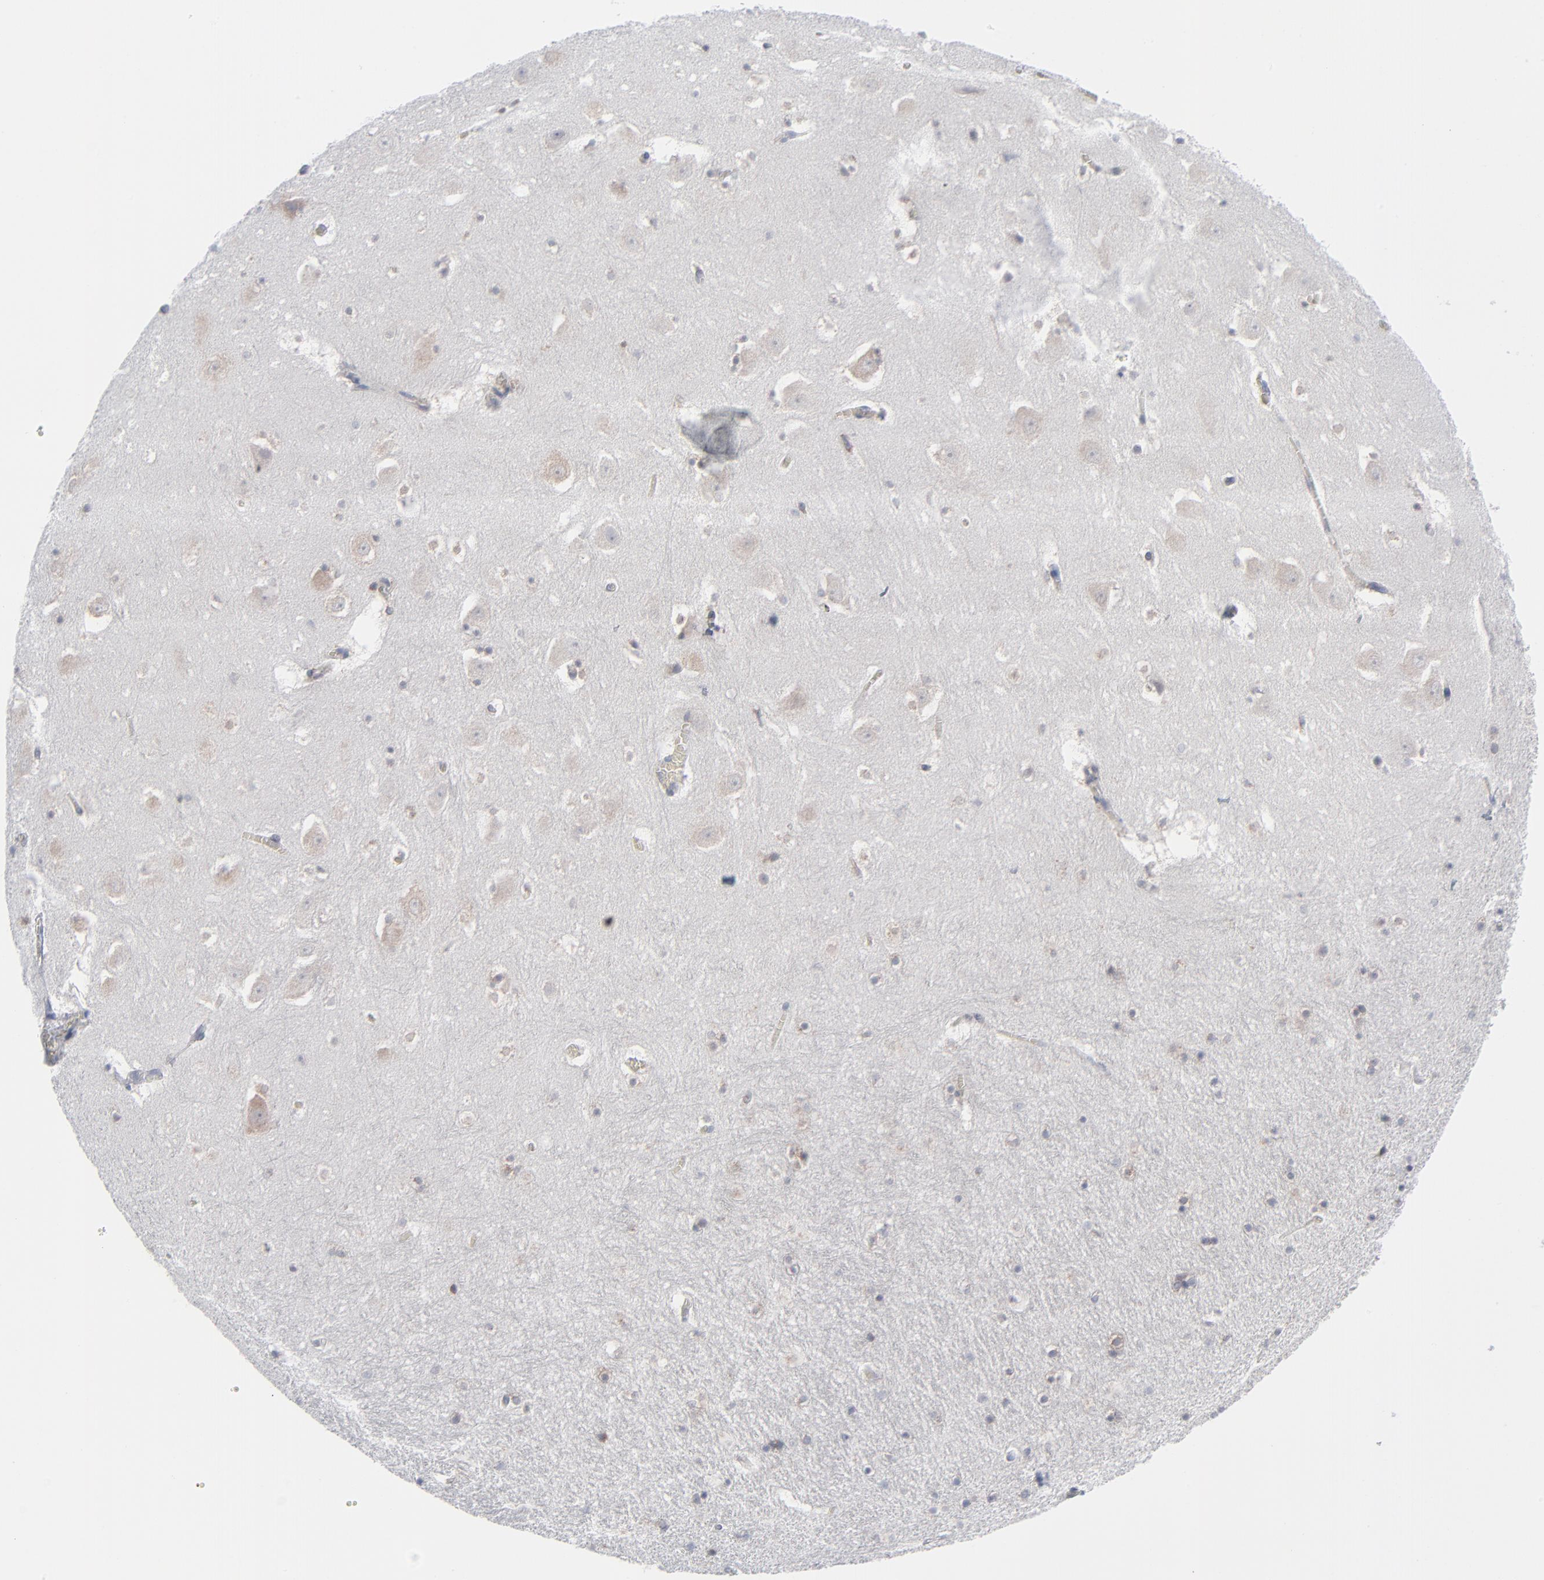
{"staining": {"intensity": "weak", "quantity": "25%-75%", "location": "cytoplasmic/membranous"}, "tissue": "hippocampus", "cell_type": "Glial cells", "image_type": "normal", "snomed": [{"axis": "morphology", "description": "Normal tissue, NOS"}, {"axis": "topography", "description": "Hippocampus"}], "caption": "Immunohistochemical staining of unremarkable hippocampus exhibits weak cytoplasmic/membranous protein staining in about 25%-75% of glial cells.", "gene": "KDSR", "patient": {"sex": "male", "age": 45}}